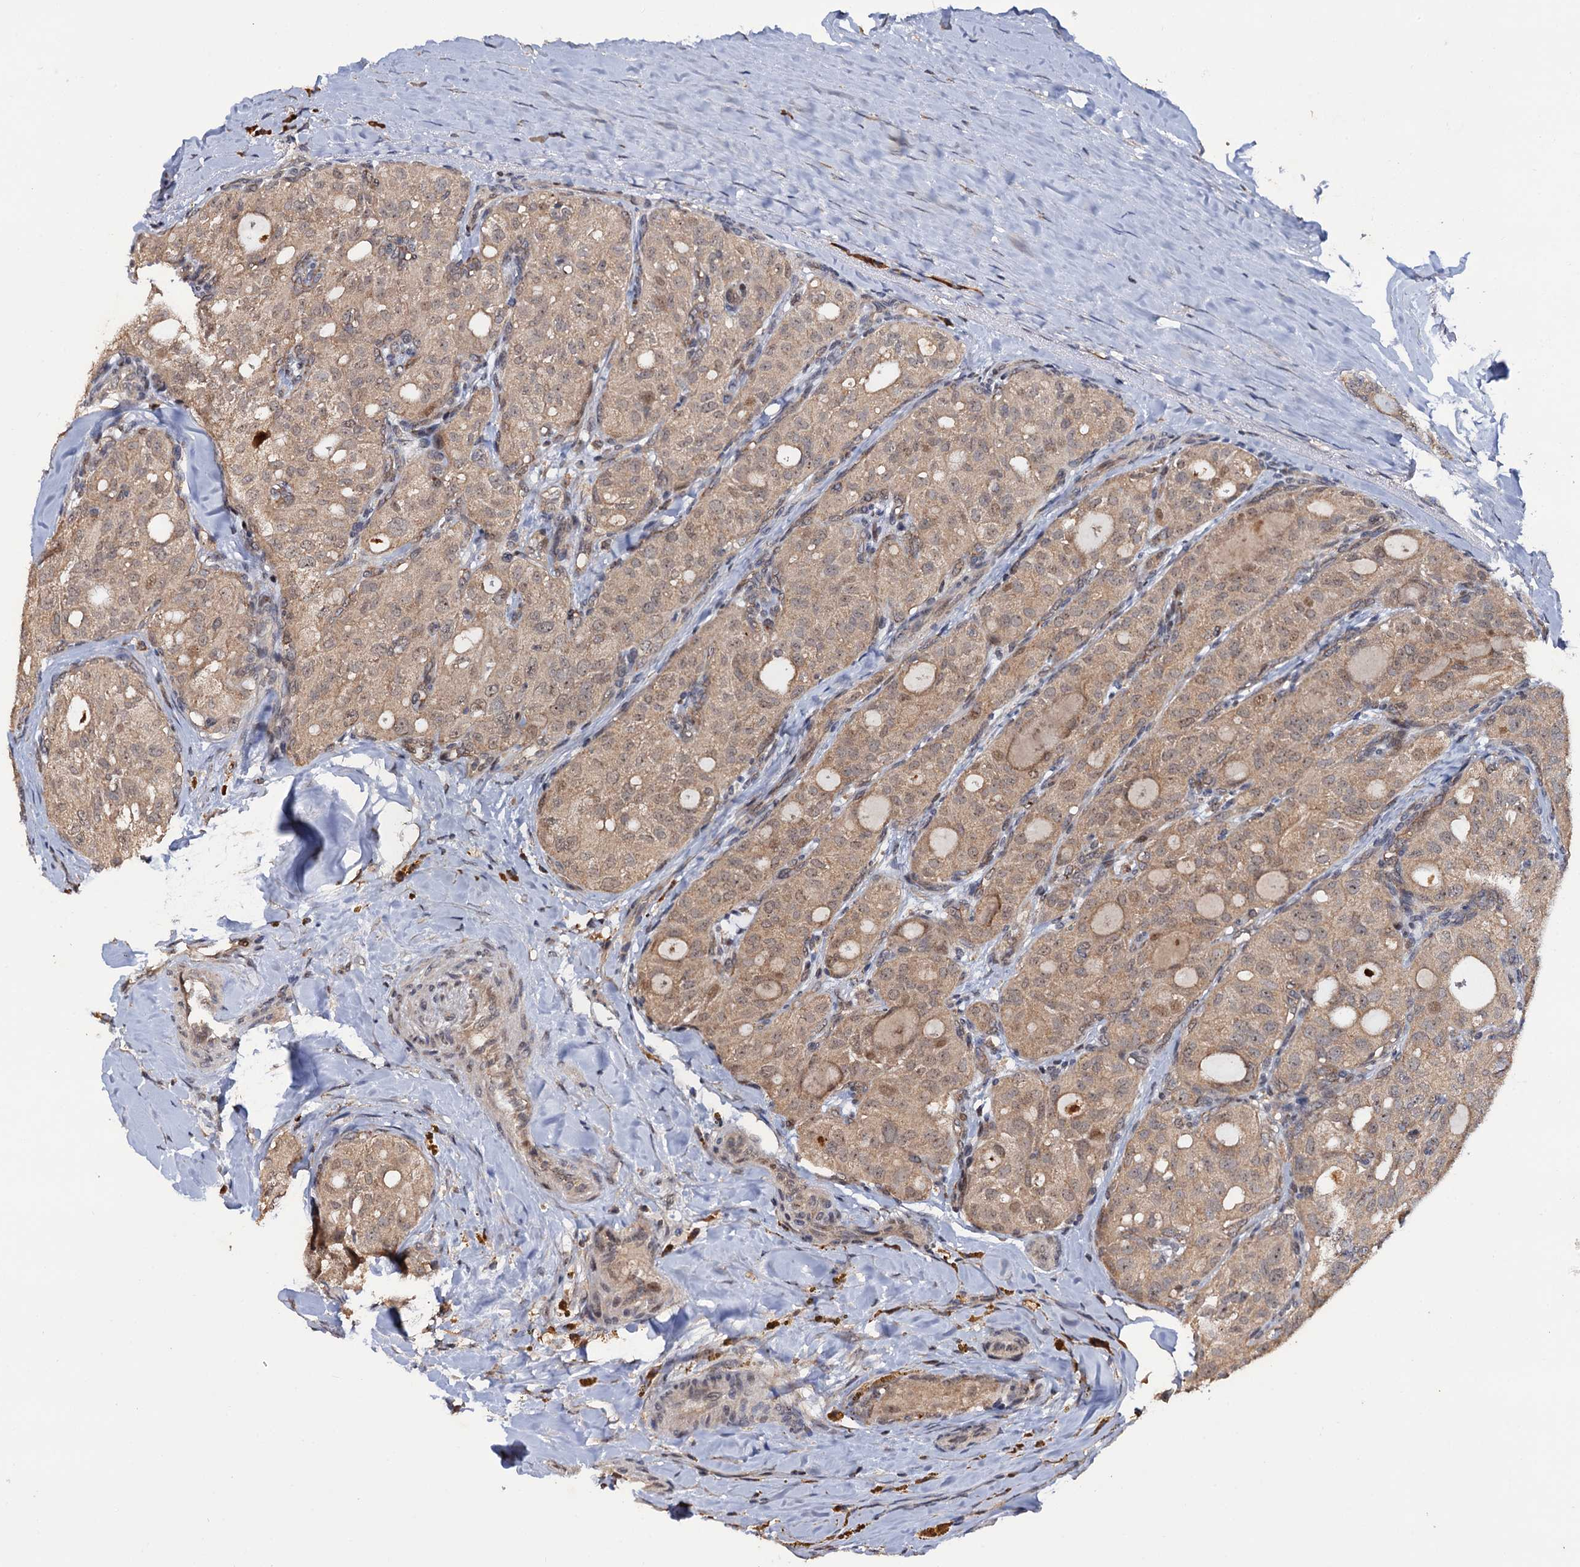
{"staining": {"intensity": "weak", "quantity": ">75%", "location": "cytoplasmic/membranous,nuclear"}, "tissue": "thyroid cancer", "cell_type": "Tumor cells", "image_type": "cancer", "snomed": [{"axis": "morphology", "description": "Follicular adenoma carcinoma, NOS"}, {"axis": "topography", "description": "Thyroid gland"}], "caption": "There is low levels of weak cytoplasmic/membranous and nuclear staining in tumor cells of thyroid cancer, as demonstrated by immunohistochemical staining (brown color).", "gene": "LRRC63", "patient": {"sex": "male", "age": 75}}